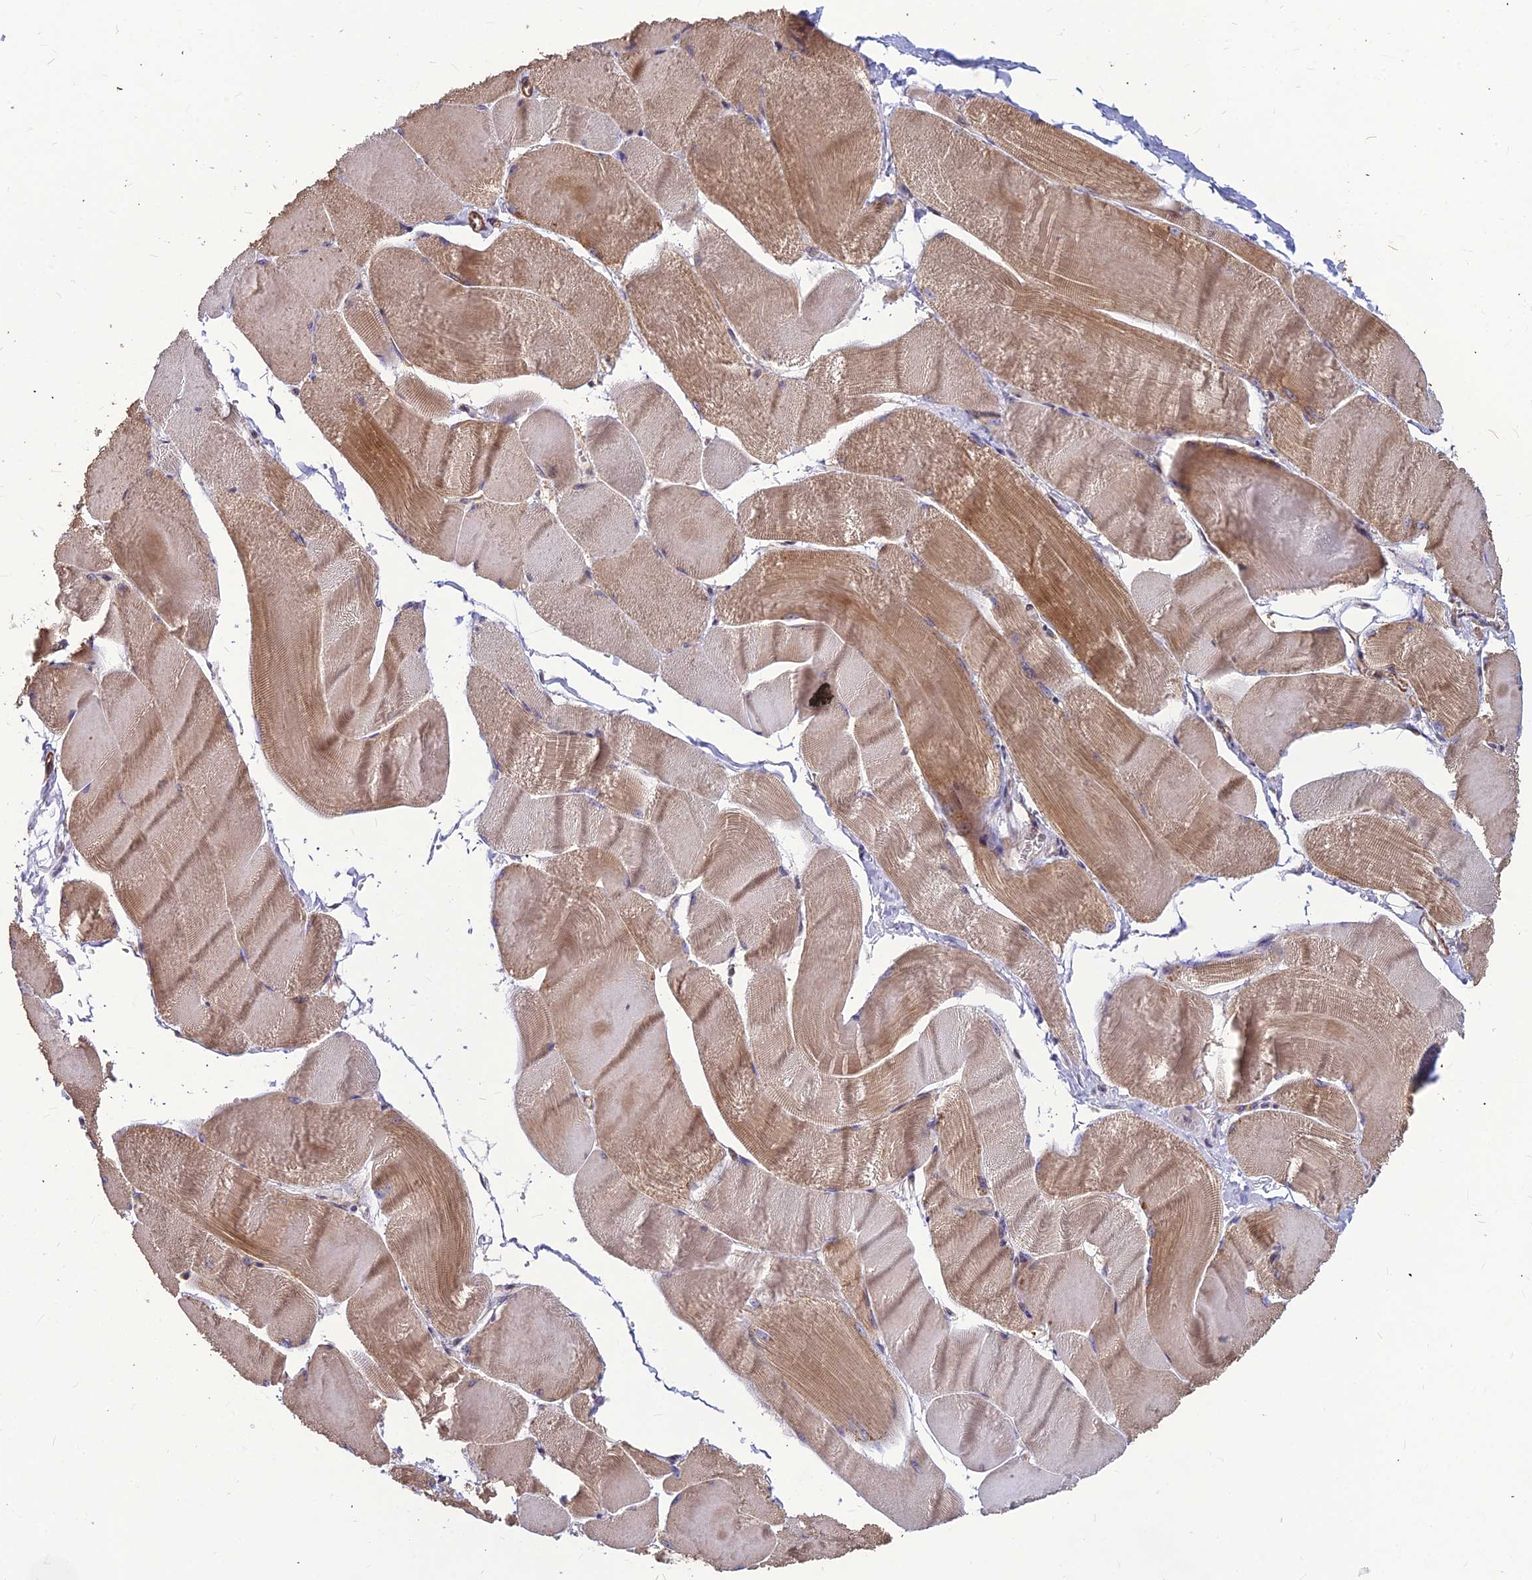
{"staining": {"intensity": "moderate", "quantity": ">75%", "location": "cytoplasmic/membranous"}, "tissue": "skeletal muscle", "cell_type": "Myocytes", "image_type": "normal", "snomed": [{"axis": "morphology", "description": "Normal tissue, NOS"}, {"axis": "morphology", "description": "Basal cell carcinoma"}, {"axis": "topography", "description": "Skeletal muscle"}], "caption": "High-power microscopy captured an IHC micrograph of normal skeletal muscle, revealing moderate cytoplasmic/membranous expression in about >75% of myocytes.", "gene": "LEKR1", "patient": {"sex": "female", "age": 64}}